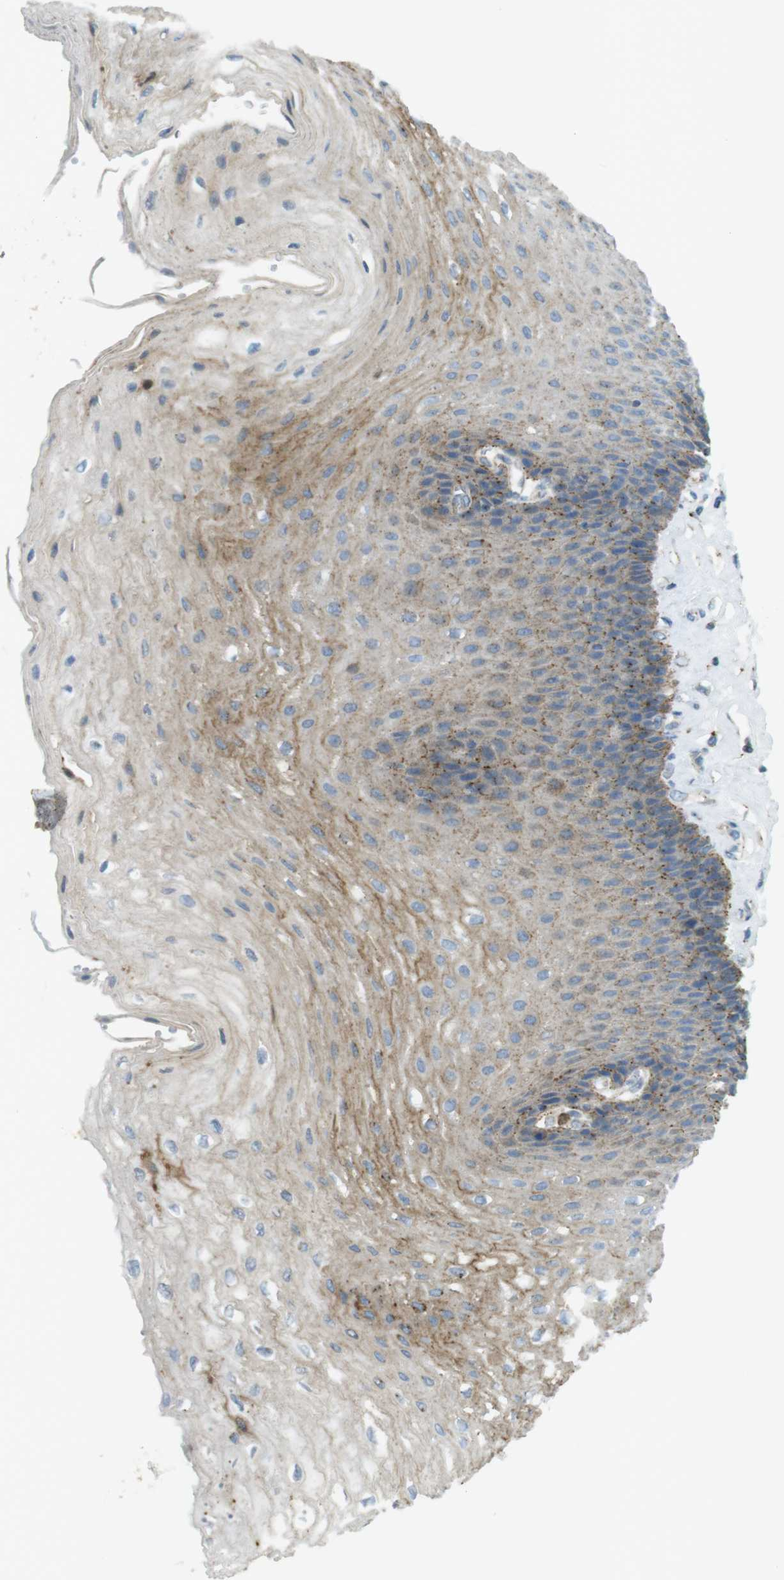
{"staining": {"intensity": "weak", "quantity": "25%-75%", "location": "cytoplasmic/membranous"}, "tissue": "esophagus", "cell_type": "Squamous epithelial cells", "image_type": "normal", "snomed": [{"axis": "morphology", "description": "Normal tissue, NOS"}, {"axis": "topography", "description": "Esophagus"}], "caption": "A histopathology image showing weak cytoplasmic/membranous positivity in approximately 25%-75% of squamous epithelial cells in benign esophagus, as visualized by brown immunohistochemical staining.", "gene": "LAMP1", "patient": {"sex": "female", "age": 72}}